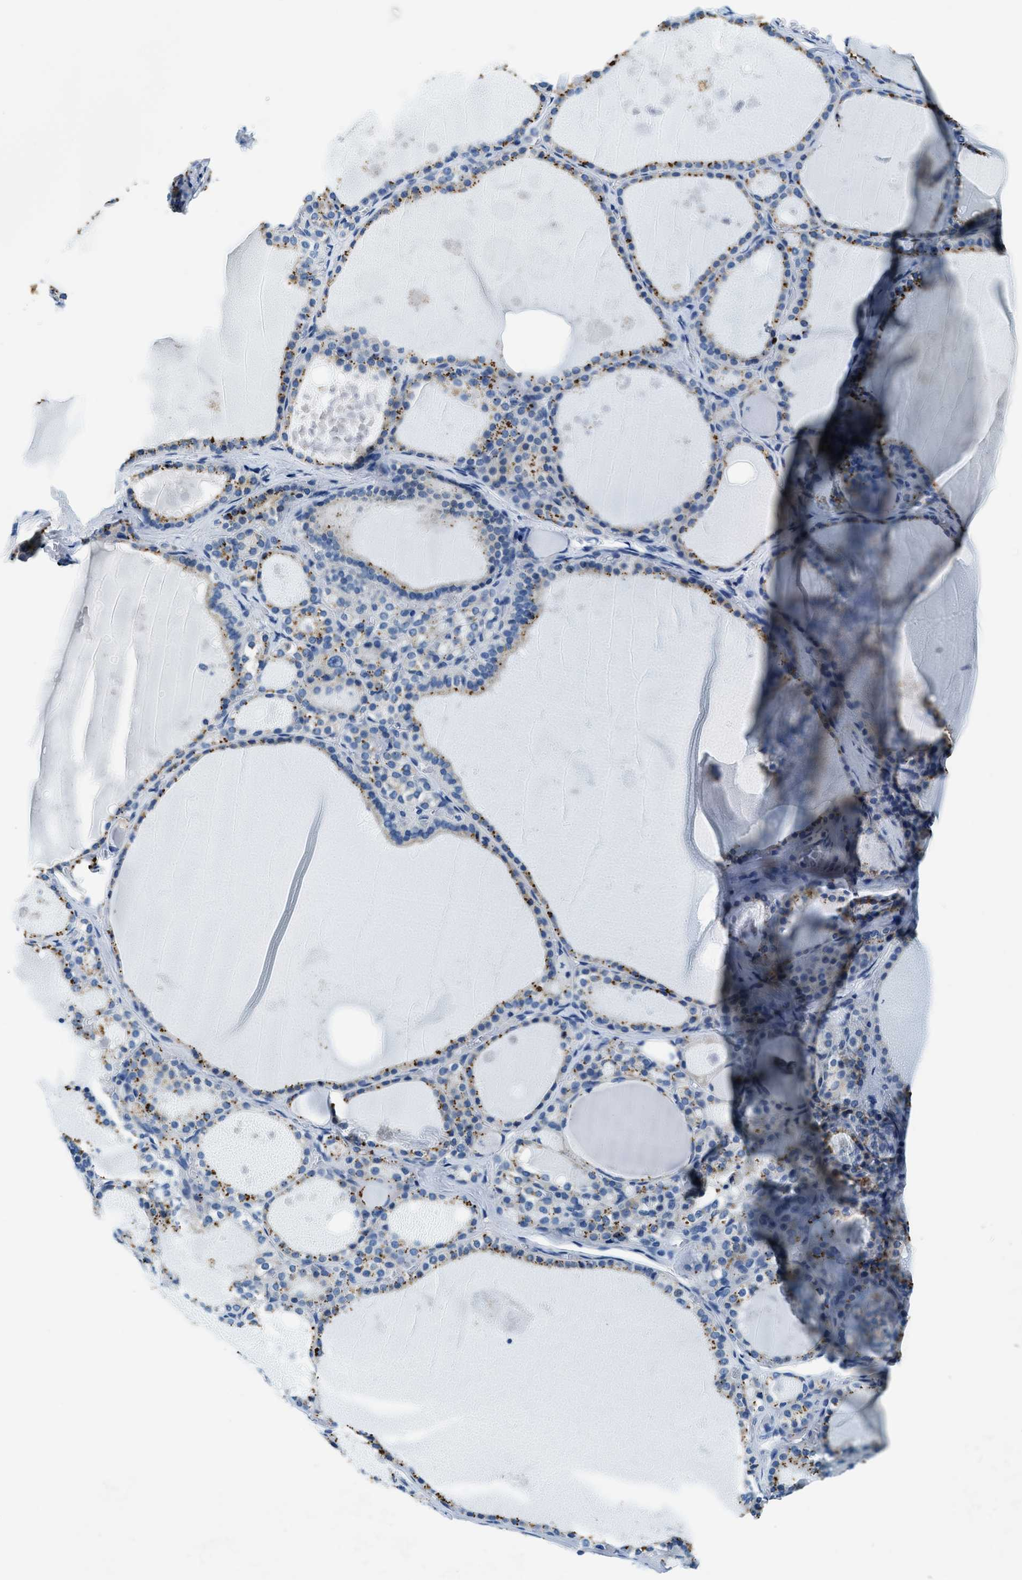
{"staining": {"intensity": "moderate", "quantity": "<25%", "location": "cytoplasmic/membranous"}, "tissue": "thyroid gland", "cell_type": "Glandular cells", "image_type": "normal", "snomed": [{"axis": "morphology", "description": "Normal tissue, NOS"}, {"axis": "topography", "description": "Thyroid gland"}], "caption": "A low amount of moderate cytoplasmic/membranous expression is present in approximately <25% of glandular cells in benign thyroid gland.", "gene": "UBAC2", "patient": {"sex": "male", "age": 56}}